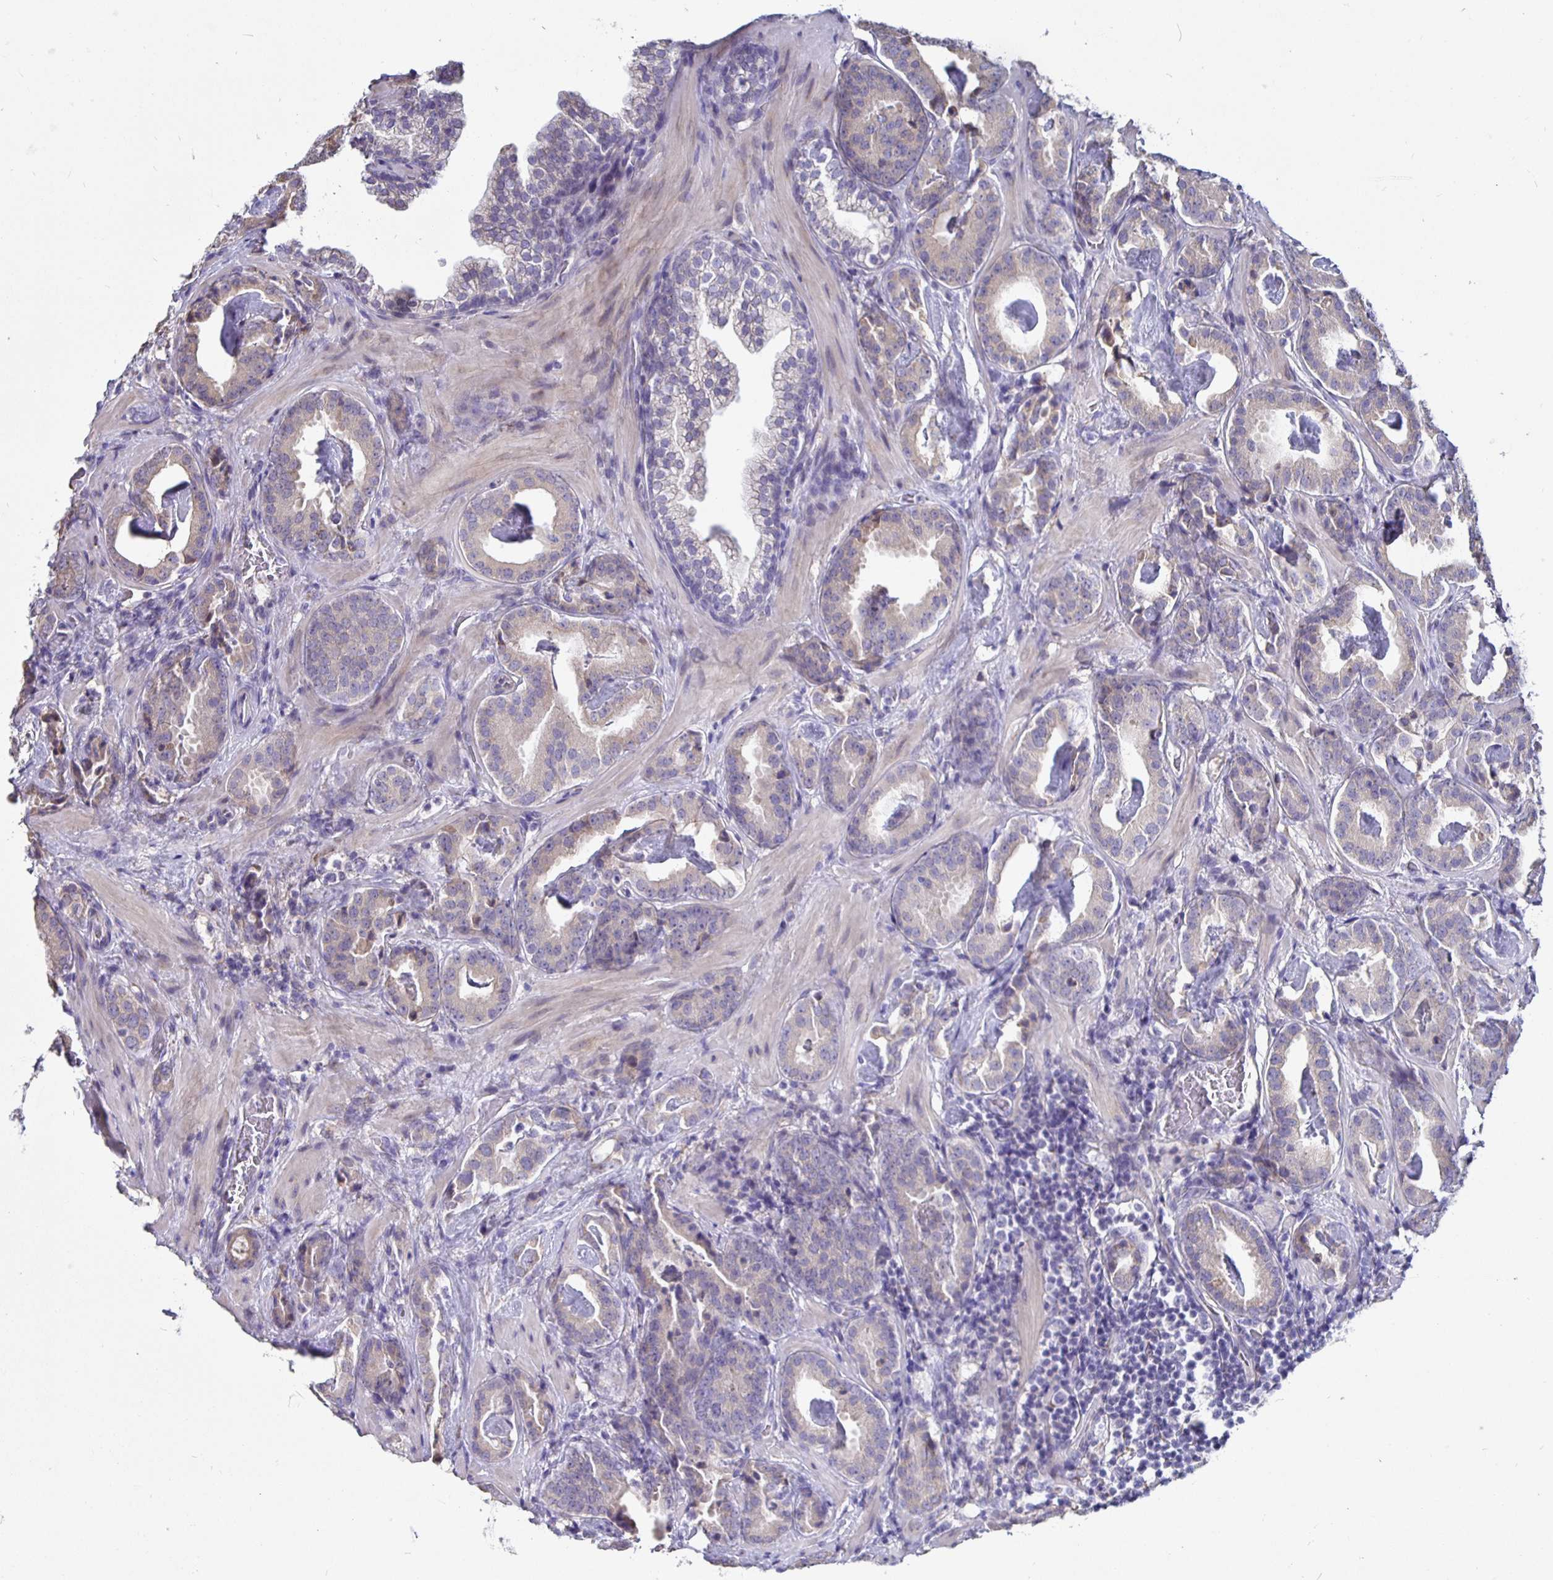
{"staining": {"intensity": "weak", "quantity": "<25%", "location": "cytoplasmic/membranous"}, "tissue": "prostate cancer", "cell_type": "Tumor cells", "image_type": "cancer", "snomed": [{"axis": "morphology", "description": "Adenocarcinoma, Low grade"}, {"axis": "topography", "description": "Prostate"}], "caption": "The image displays no significant positivity in tumor cells of low-grade adenocarcinoma (prostate).", "gene": "DNAI2", "patient": {"sex": "male", "age": 62}}